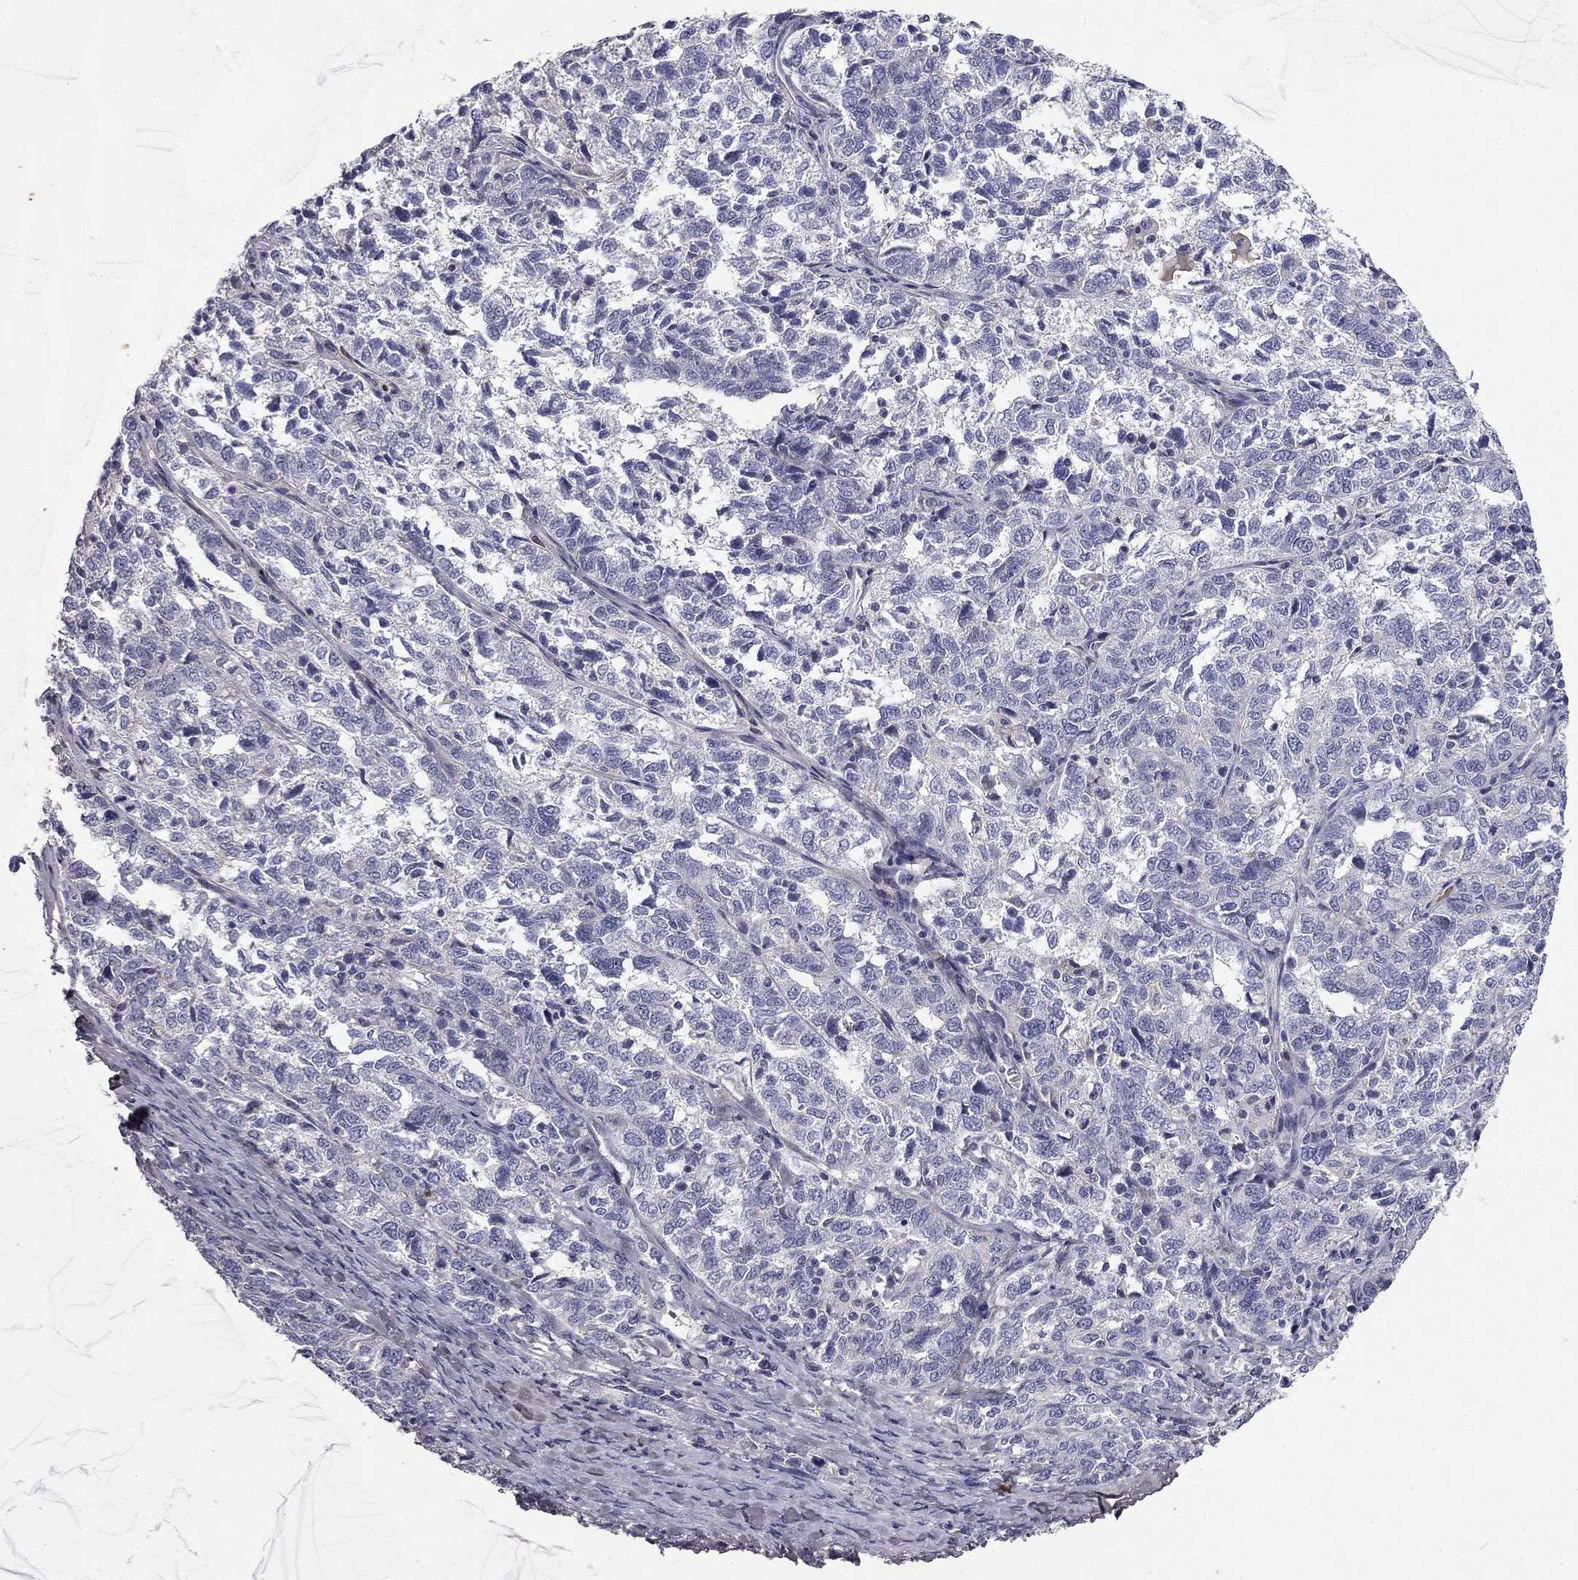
{"staining": {"intensity": "negative", "quantity": "none", "location": "none"}, "tissue": "ovarian cancer", "cell_type": "Tumor cells", "image_type": "cancer", "snomed": [{"axis": "morphology", "description": "Cystadenocarcinoma, serous, NOS"}, {"axis": "topography", "description": "Ovary"}], "caption": "Tumor cells are negative for brown protein staining in ovarian serous cystadenocarcinoma.", "gene": "COL2A1", "patient": {"sex": "female", "age": 71}}